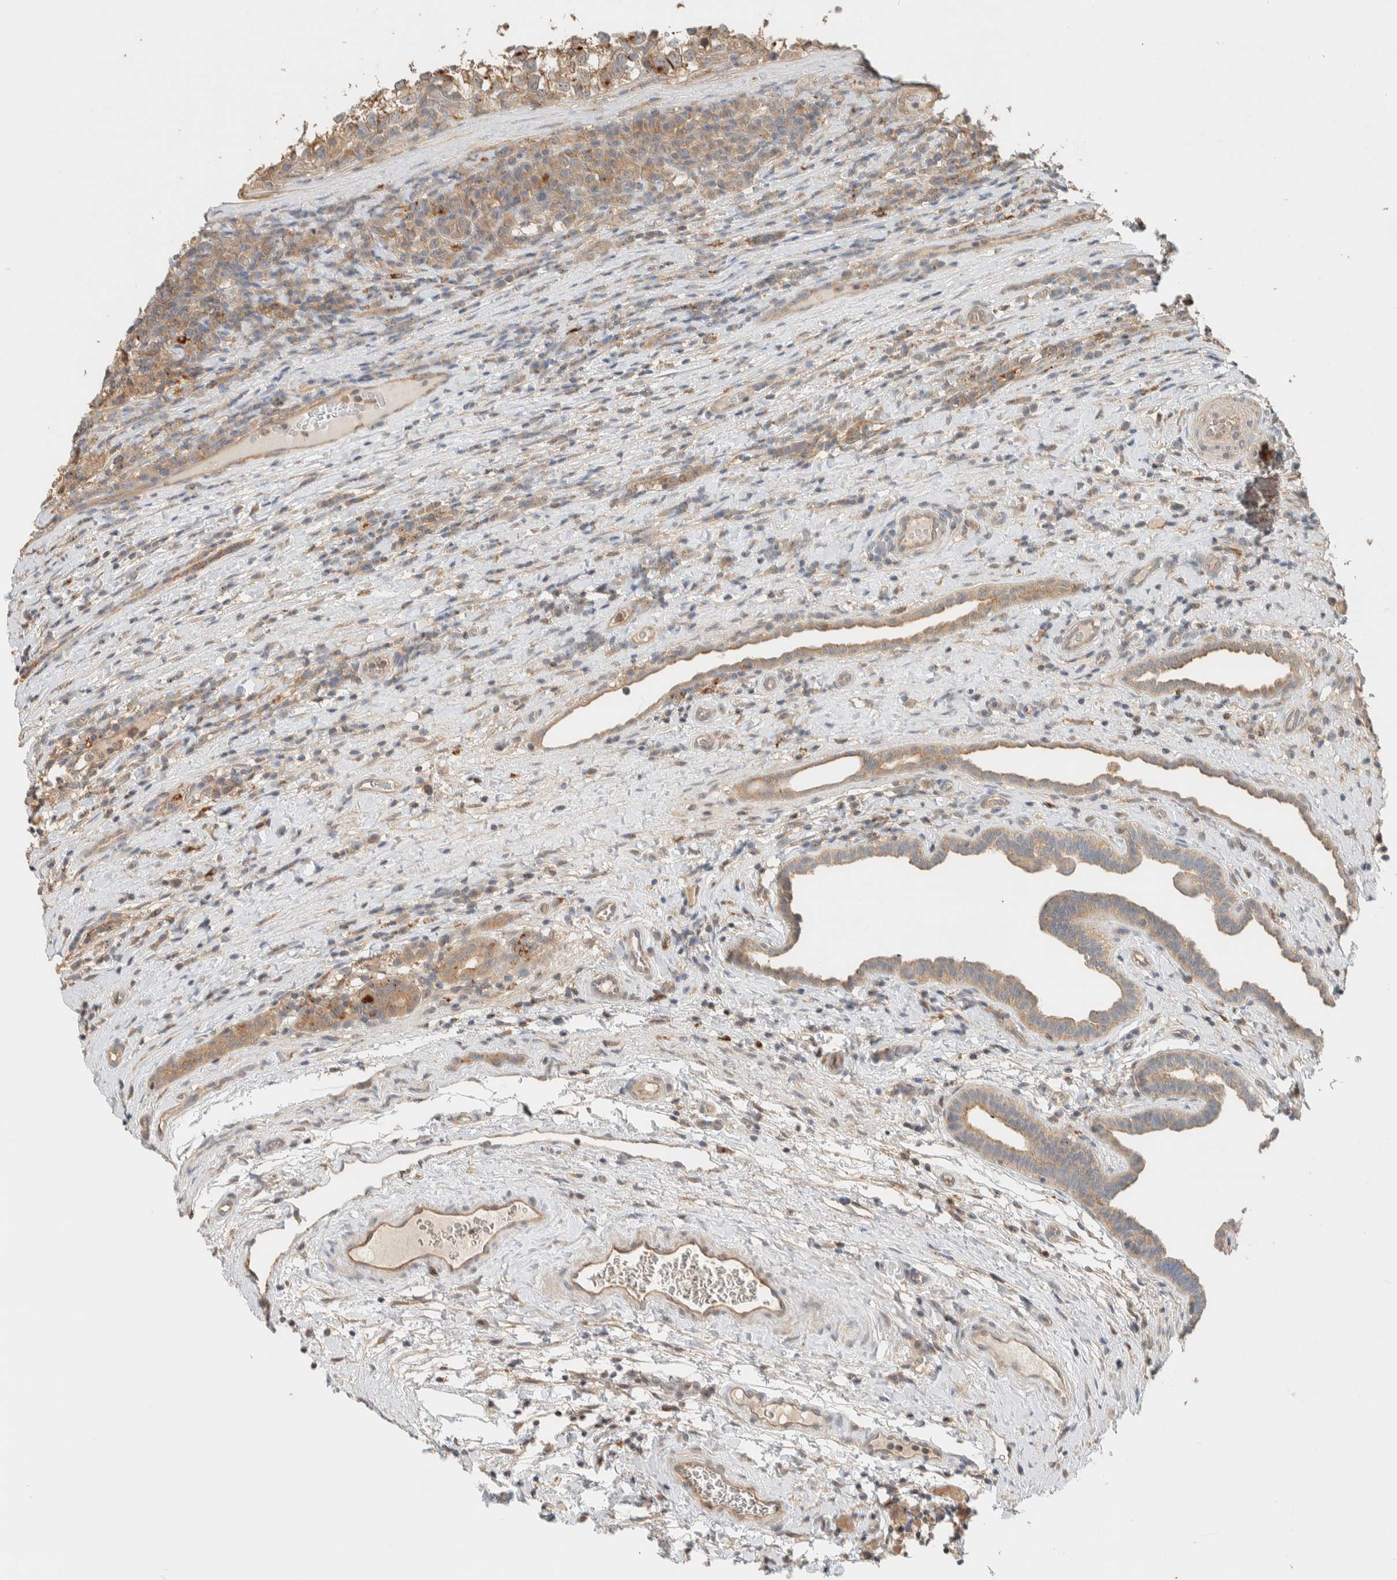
{"staining": {"intensity": "moderate", "quantity": ">75%", "location": "cytoplasmic/membranous"}, "tissue": "testis cancer", "cell_type": "Tumor cells", "image_type": "cancer", "snomed": [{"axis": "morphology", "description": "Normal tissue, NOS"}, {"axis": "morphology", "description": "Seminoma, NOS"}, {"axis": "topography", "description": "Testis"}], "caption": "A photomicrograph showing moderate cytoplasmic/membranous positivity in approximately >75% of tumor cells in testis cancer (seminoma), as visualized by brown immunohistochemical staining.", "gene": "RAB11FIP1", "patient": {"sex": "male", "age": 43}}